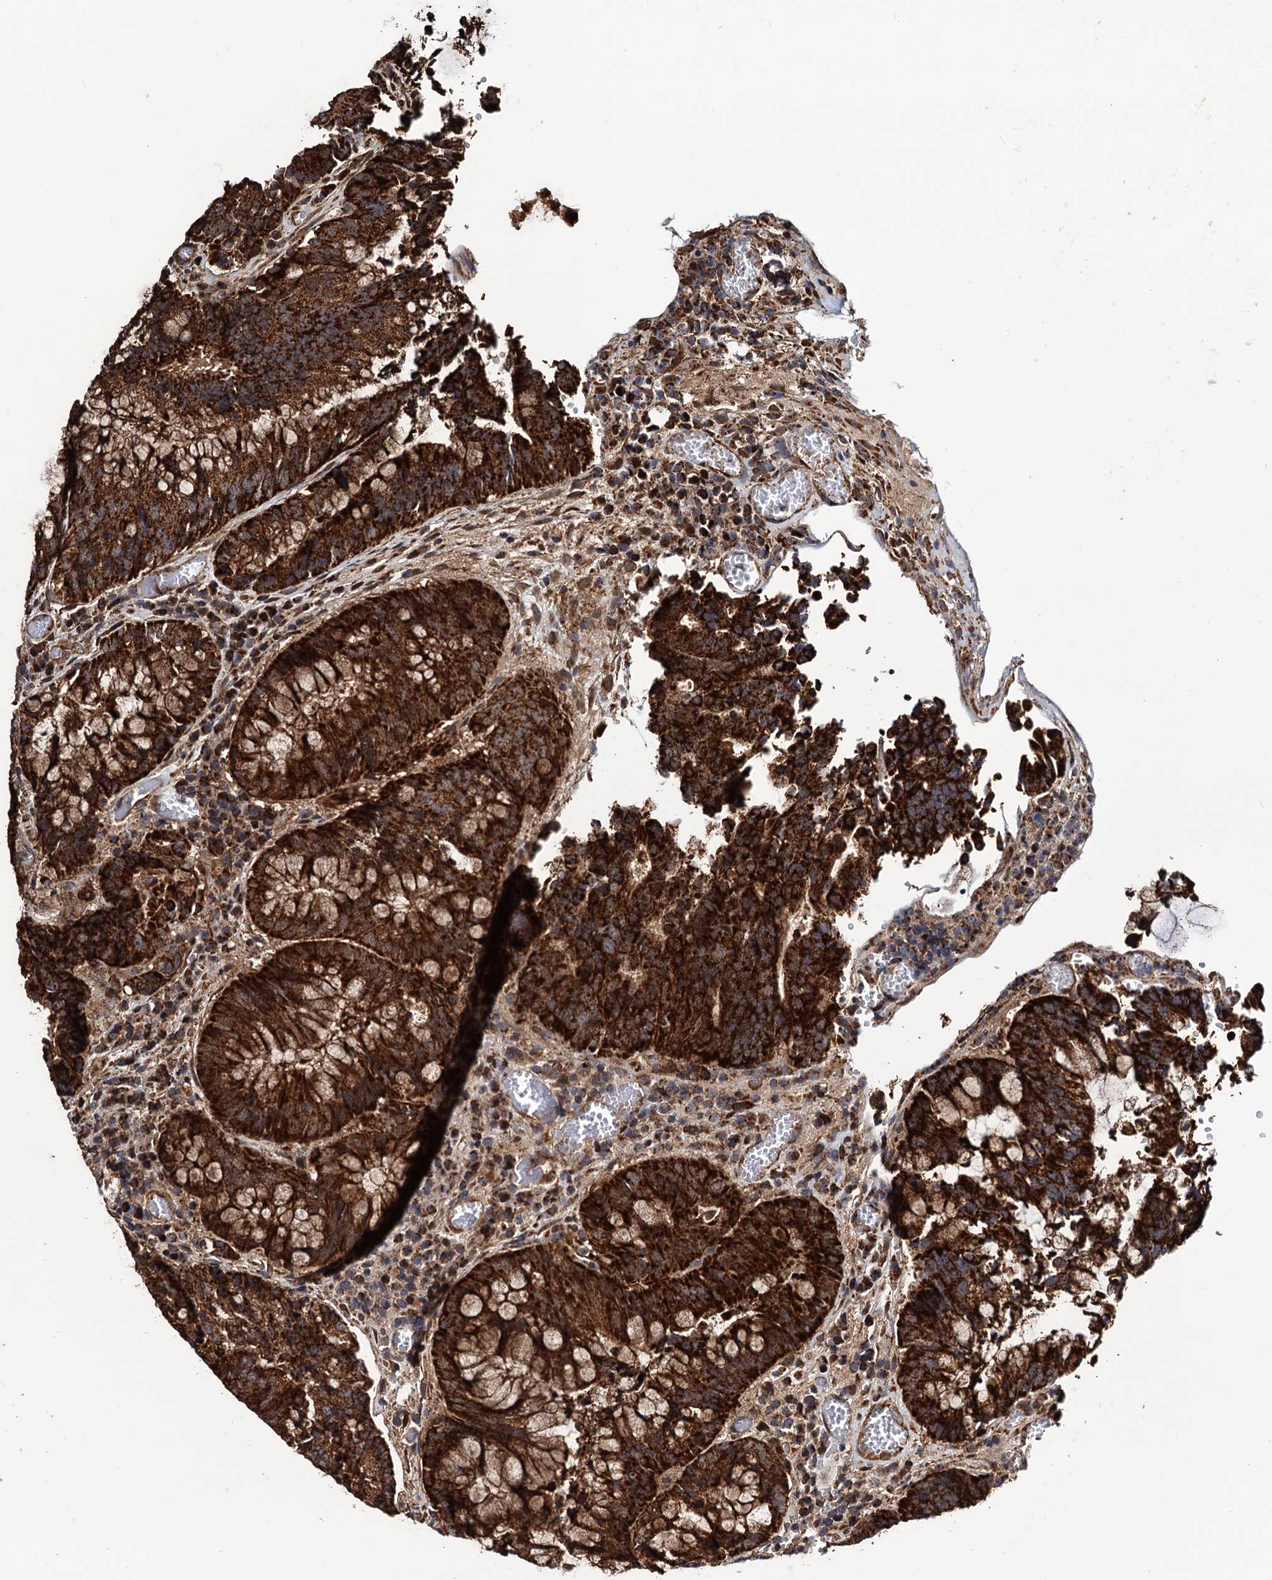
{"staining": {"intensity": "strong", "quantity": ">75%", "location": "cytoplasmic/membranous"}, "tissue": "colorectal cancer", "cell_type": "Tumor cells", "image_type": "cancer", "snomed": [{"axis": "morphology", "description": "Adenocarcinoma, NOS"}, {"axis": "topography", "description": "Rectum"}], "caption": "A high-resolution image shows IHC staining of colorectal cancer, which reveals strong cytoplasmic/membranous staining in about >75% of tumor cells.", "gene": "MRPL42", "patient": {"sex": "male", "age": 69}}